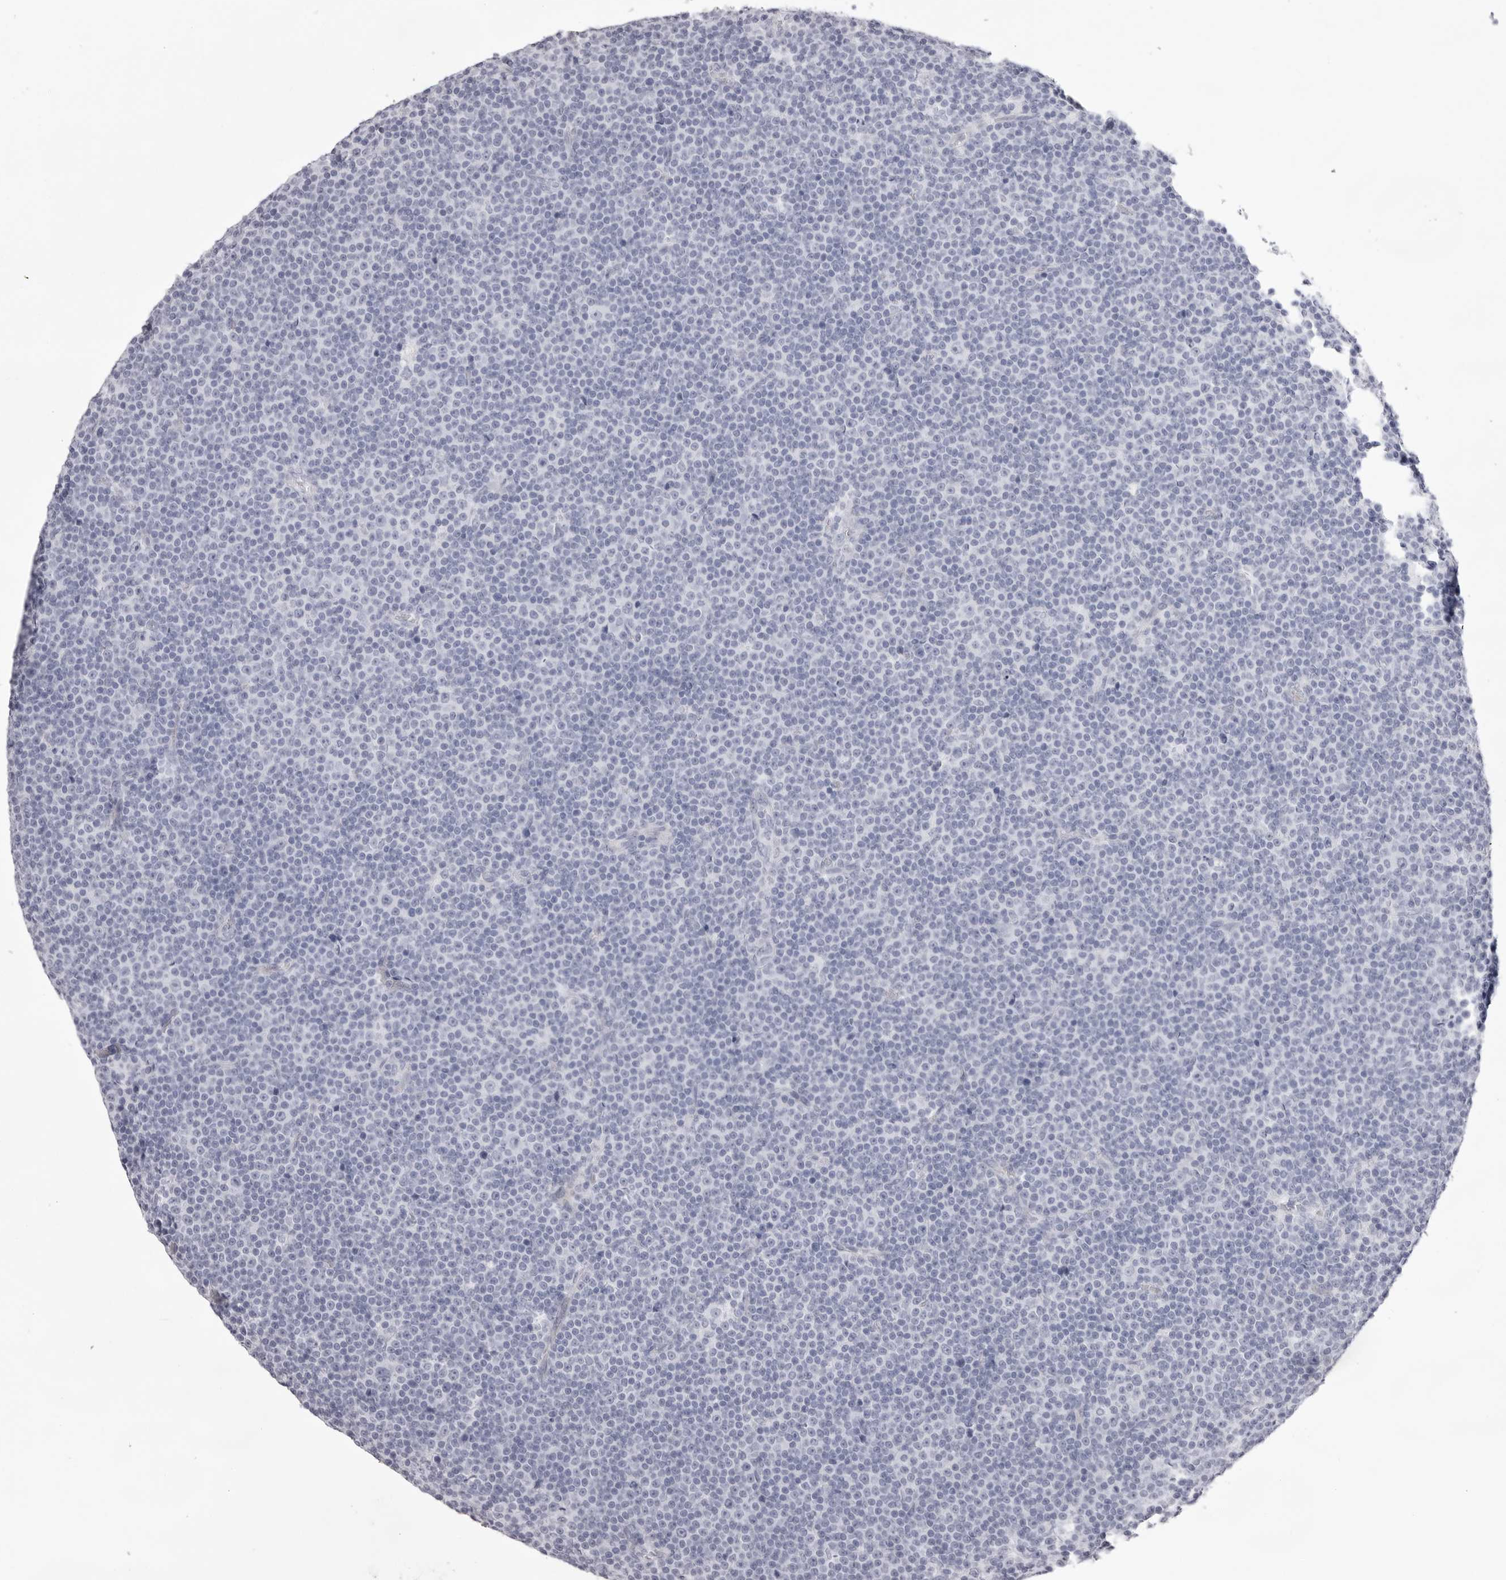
{"staining": {"intensity": "negative", "quantity": "none", "location": "none"}, "tissue": "lymphoma", "cell_type": "Tumor cells", "image_type": "cancer", "snomed": [{"axis": "morphology", "description": "Malignant lymphoma, non-Hodgkin's type, Low grade"}, {"axis": "topography", "description": "Lymph node"}], "caption": "The immunohistochemistry histopathology image has no significant staining in tumor cells of low-grade malignant lymphoma, non-Hodgkin's type tissue.", "gene": "SPTA1", "patient": {"sex": "female", "age": 67}}